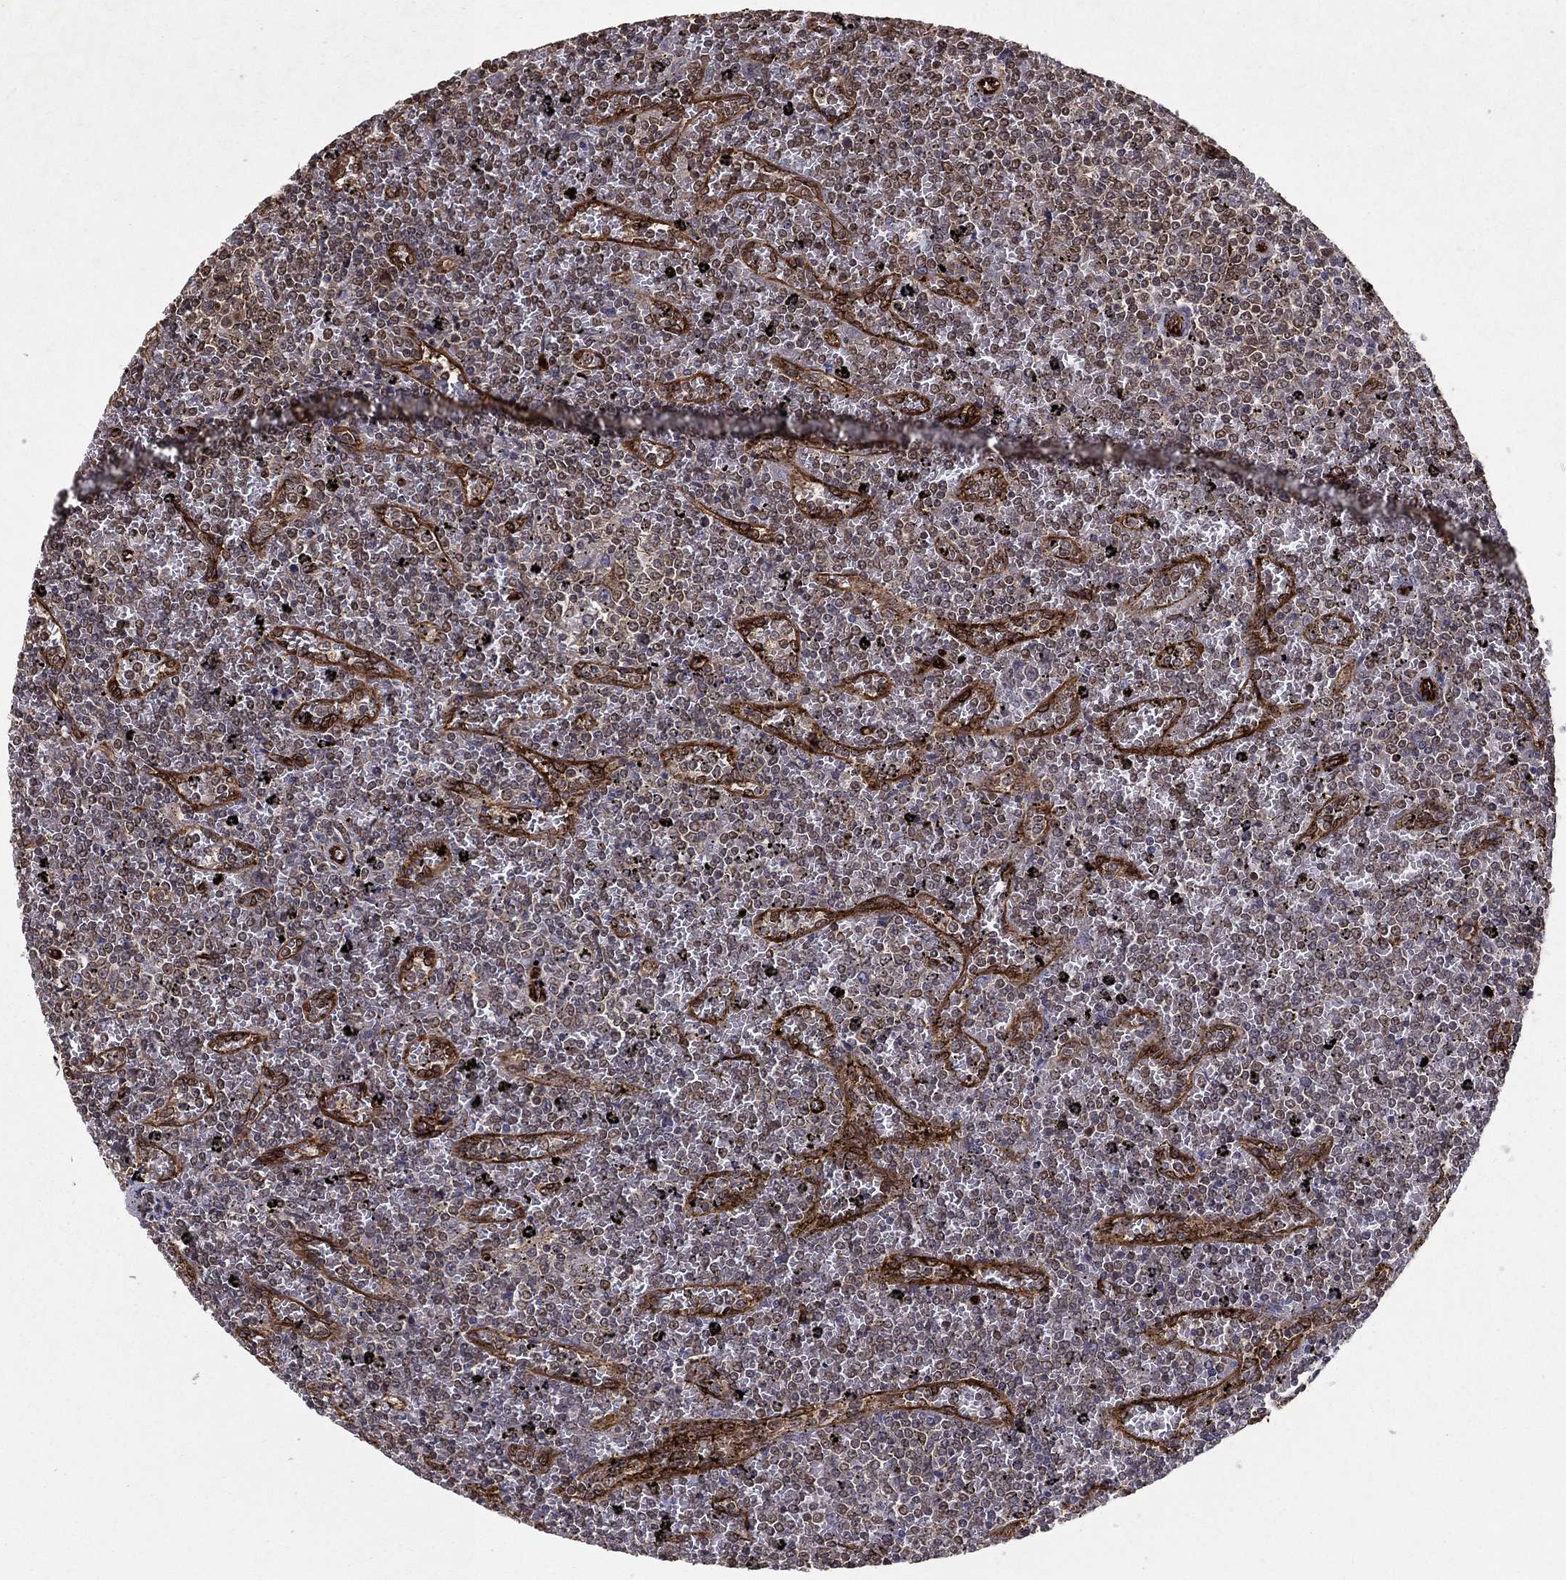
{"staining": {"intensity": "negative", "quantity": "none", "location": "none"}, "tissue": "lymphoma", "cell_type": "Tumor cells", "image_type": "cancer", "snomed": [{"axis": "morphology", "description": "Malignant lymphoma, non-Hodgkin's type, Low grade"}, {"axis": "topography", "description": "Spleen"}], "caption": "Tumor cells are negative for protein expression in human lymphoma.", "gene": "CERS2", "patient": {"sex": "female", "age": 77}}